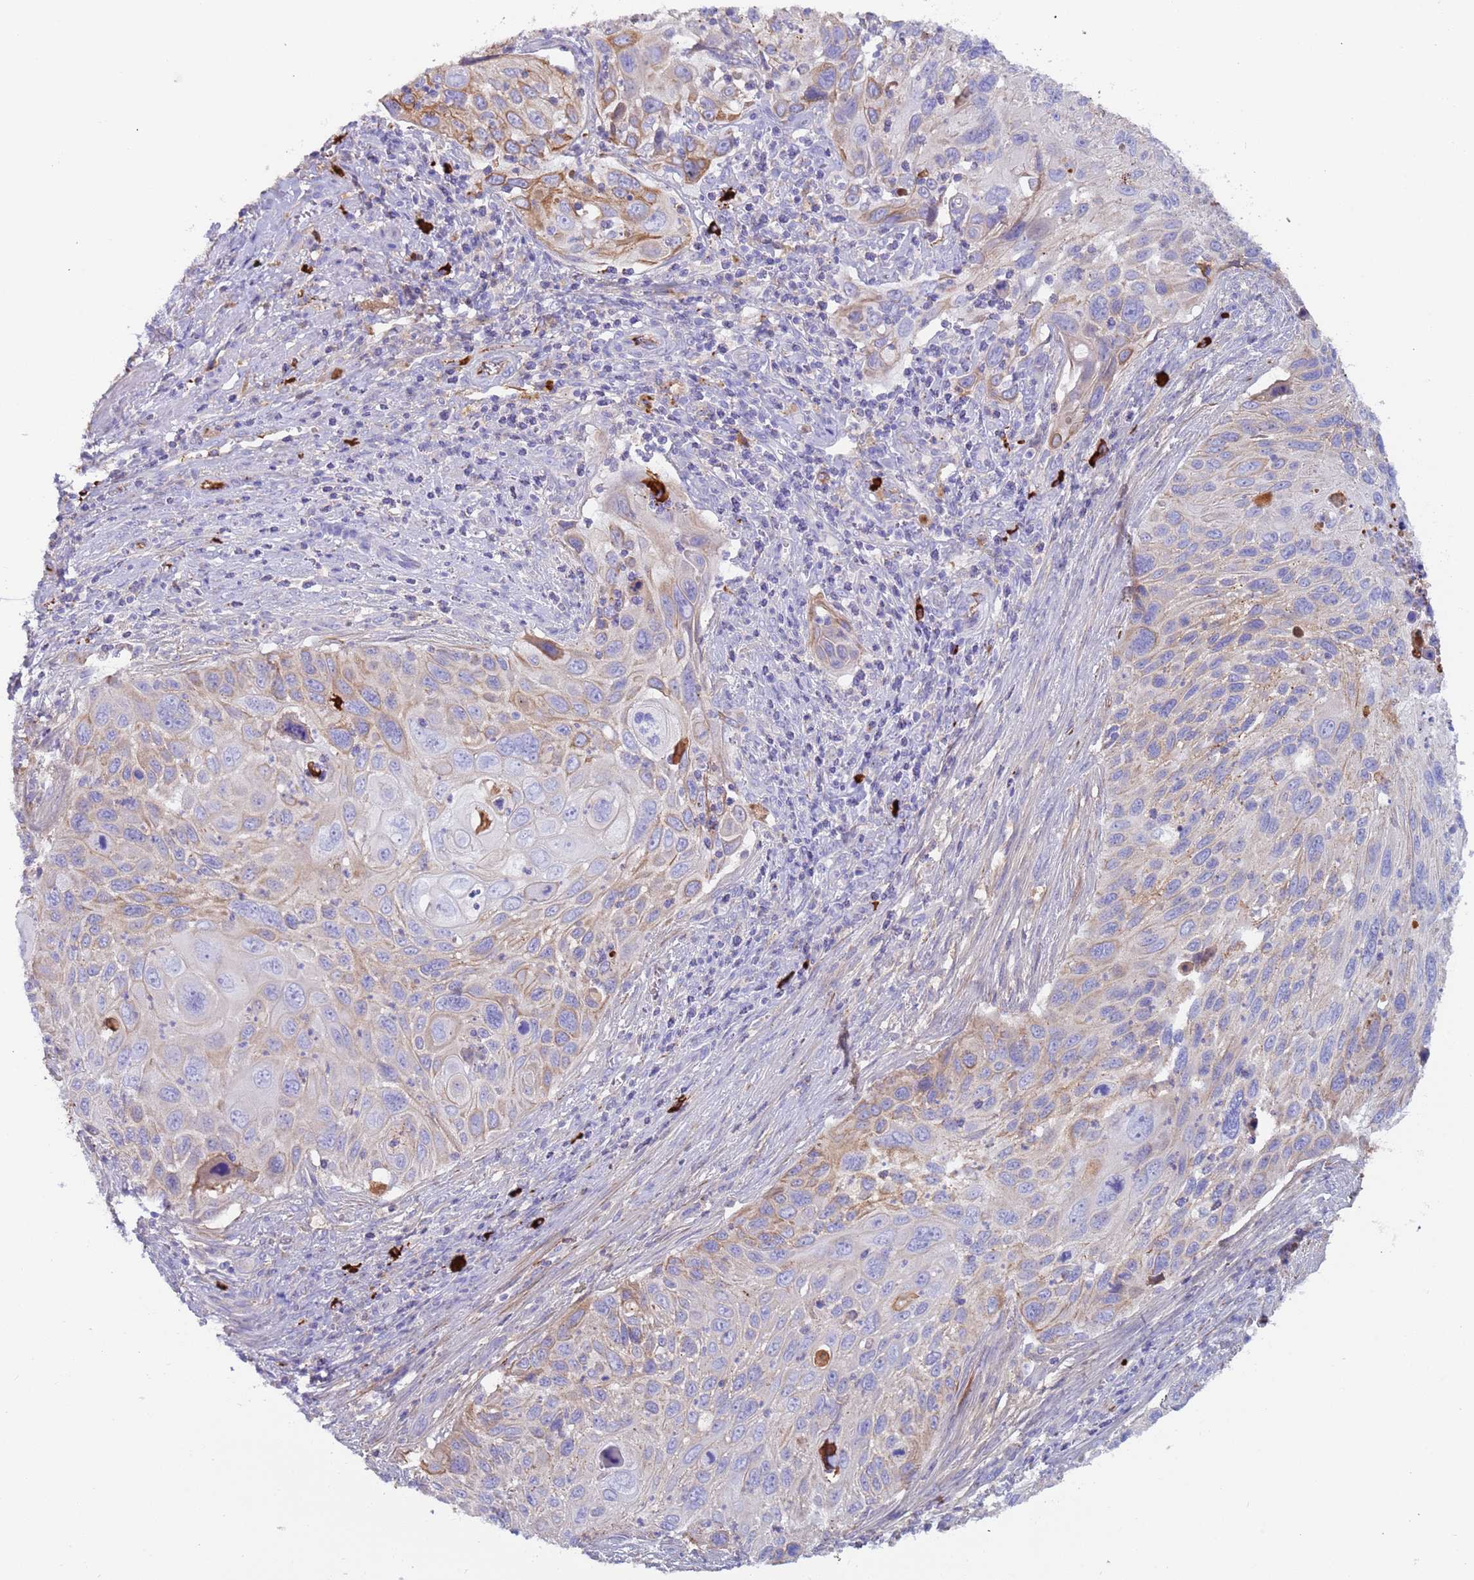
{"staining": {"intensity": "weak", "quantity": "<25%", "location": "cytoplasmic/membranous"}, "tissue": "cervical cancer", "cell_type": "Tumor cells", "image_type": "cancer", "snomed": [{"axis": "morphology", "description": "Squamous cell carcinoma, NOS"}, {"axis": "topography", "description": "Cervix"}], "caption": "Immunohistochemistry (IHC) of cervical cancer (squamous cell carcinoma) shows no staining in tumor cells. (Stains: DAB (3,3'-diaminobenzidine) immunohistochemistry with hematoxylin counter stain, Microscopy: brightfield microscopy at high magnification).", "gene": "CYSLTR2", "patient": {"sex": "female", "age": 70}}